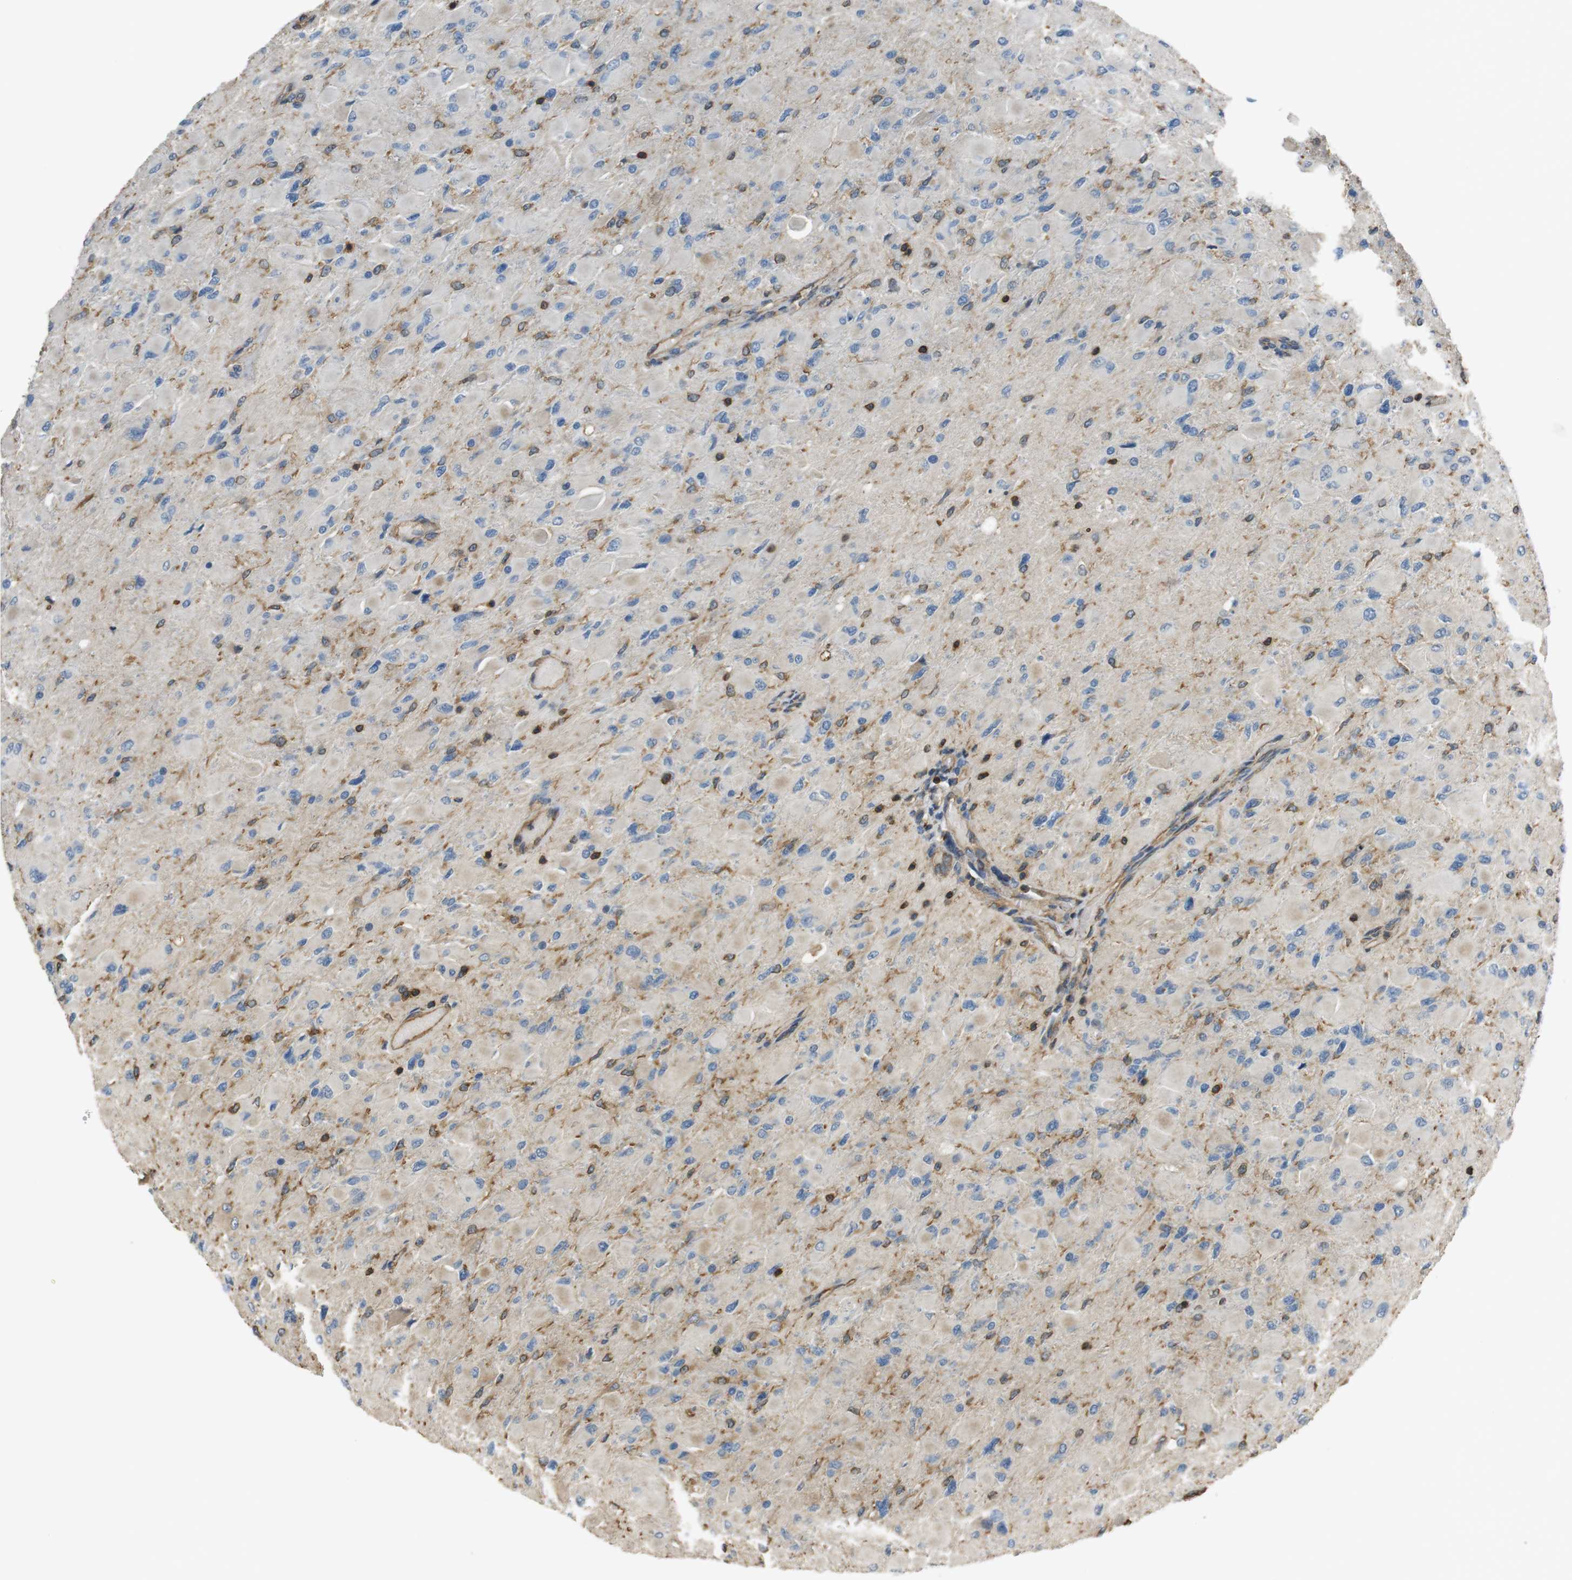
{"staining": {"intensity": "weak", "quantity": "<25%", "location": "cytoplasmic/membranous"}, "tissue": "glioma", "cell_type": "Tumor cells", "image_type": "cancer", "snomed": [{"axis": "morphology", "description": "Glioma, malignant, High grade"}, {"axis": "topography", "description": "Cerebral cortex"}], "caption": "Immunohistochemical staining of glioma displays no significant expression in tumor cells.", "gene": "FCAR", "patient": {"sex": "female", "age": 36}}